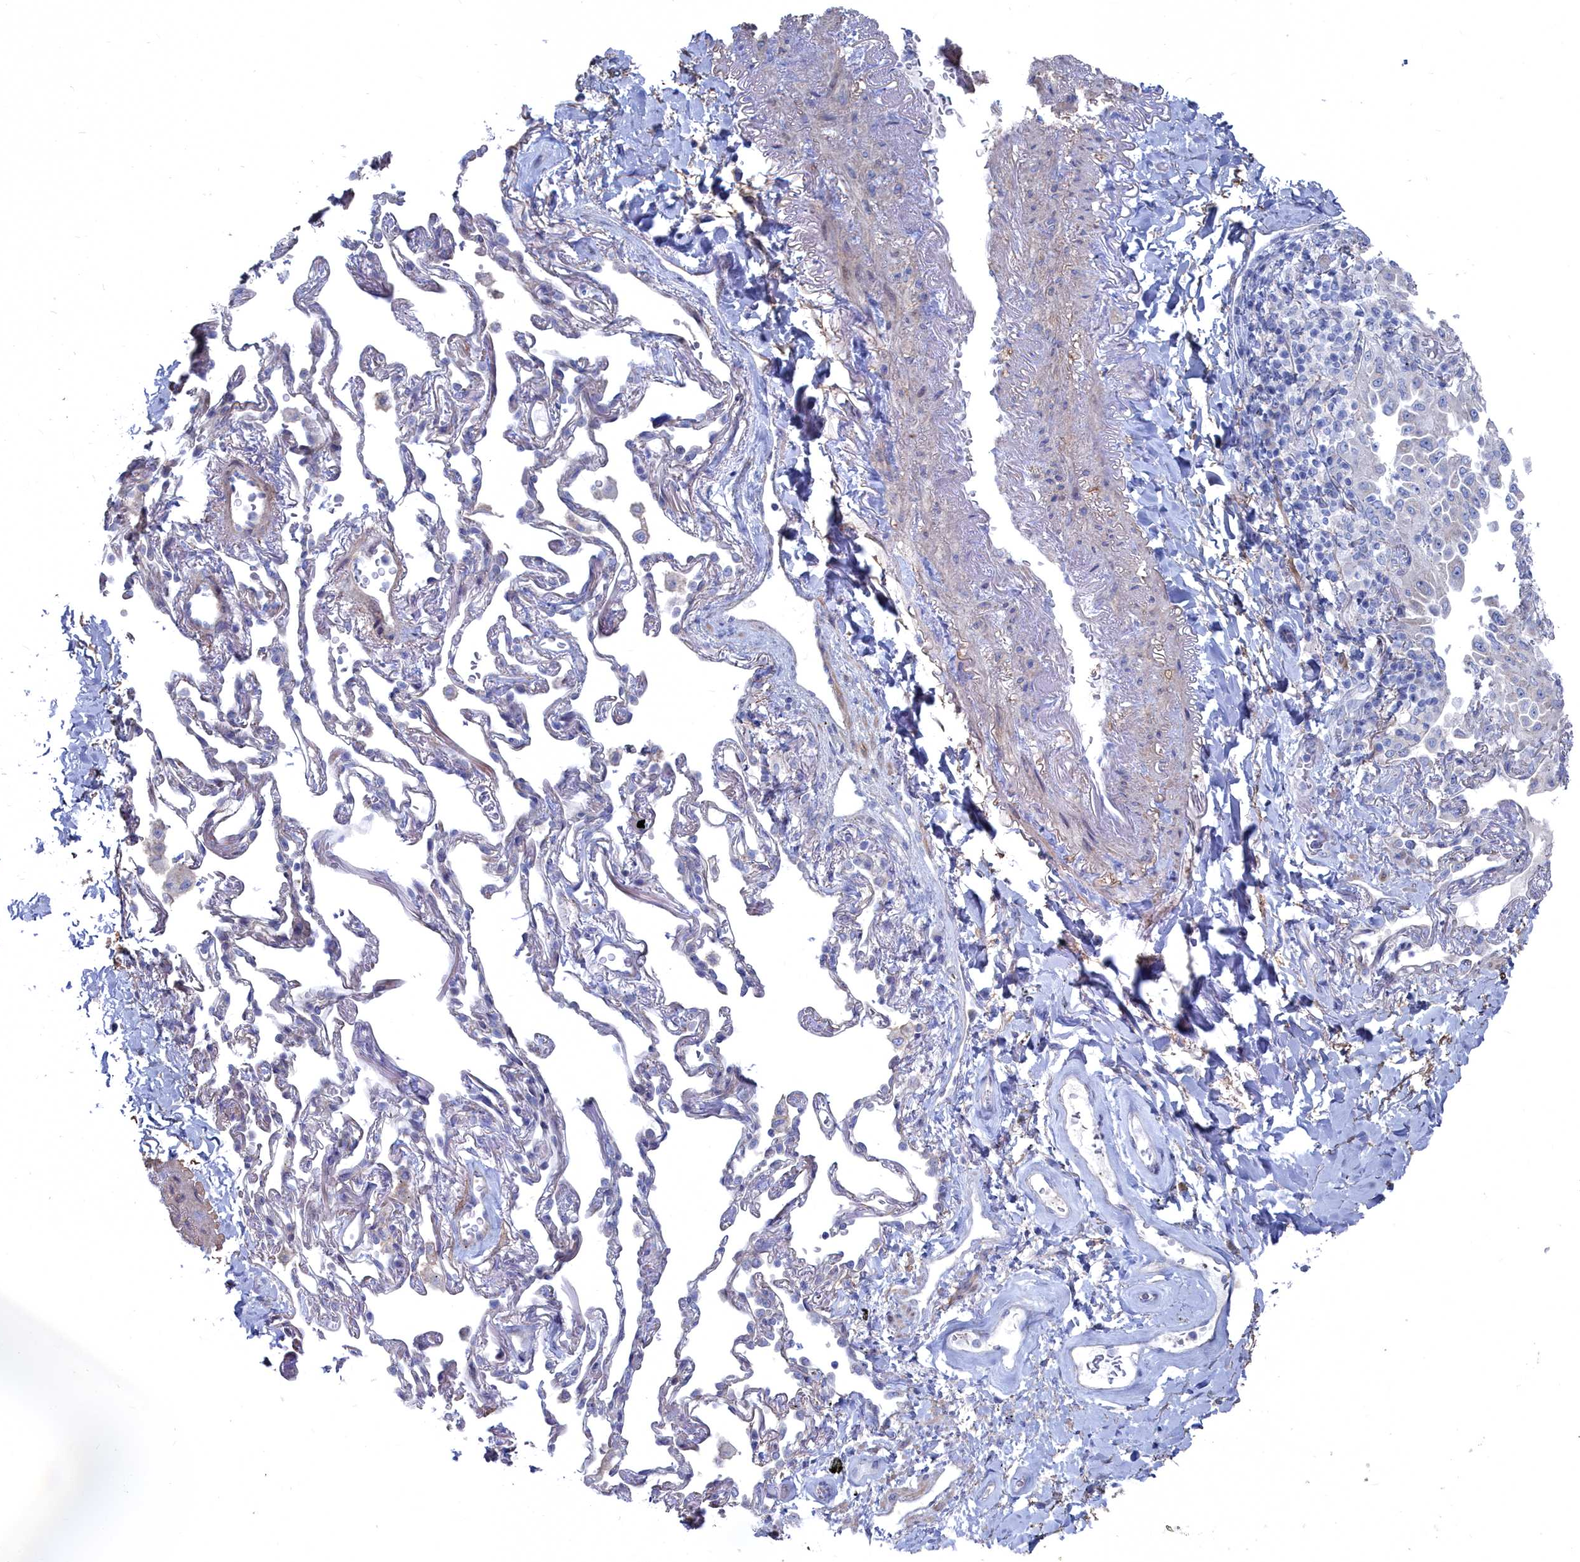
{"staining": {"intensity": "negative", "quantity": "none", "location": "none"}, "tissue": "lung cancer", "cell_type": "Tumor cells", "image_type": "cancer", "snomed": [{"axis": "morphology", "description": "Adenocarcinoma, NOS"}, {"axis": "topography", "description": "Lung"}], "caption": "Immunohistochemistry (IHC) photomicrograph of neoplastic tissue: lung adenocarcinoma stained with DAB (3,3'-diaminobenzidine) displays no significant protein staining in tumor cells.", "gene": "SHISAL2A", "patient": {"sex": "female", "age": 69}}